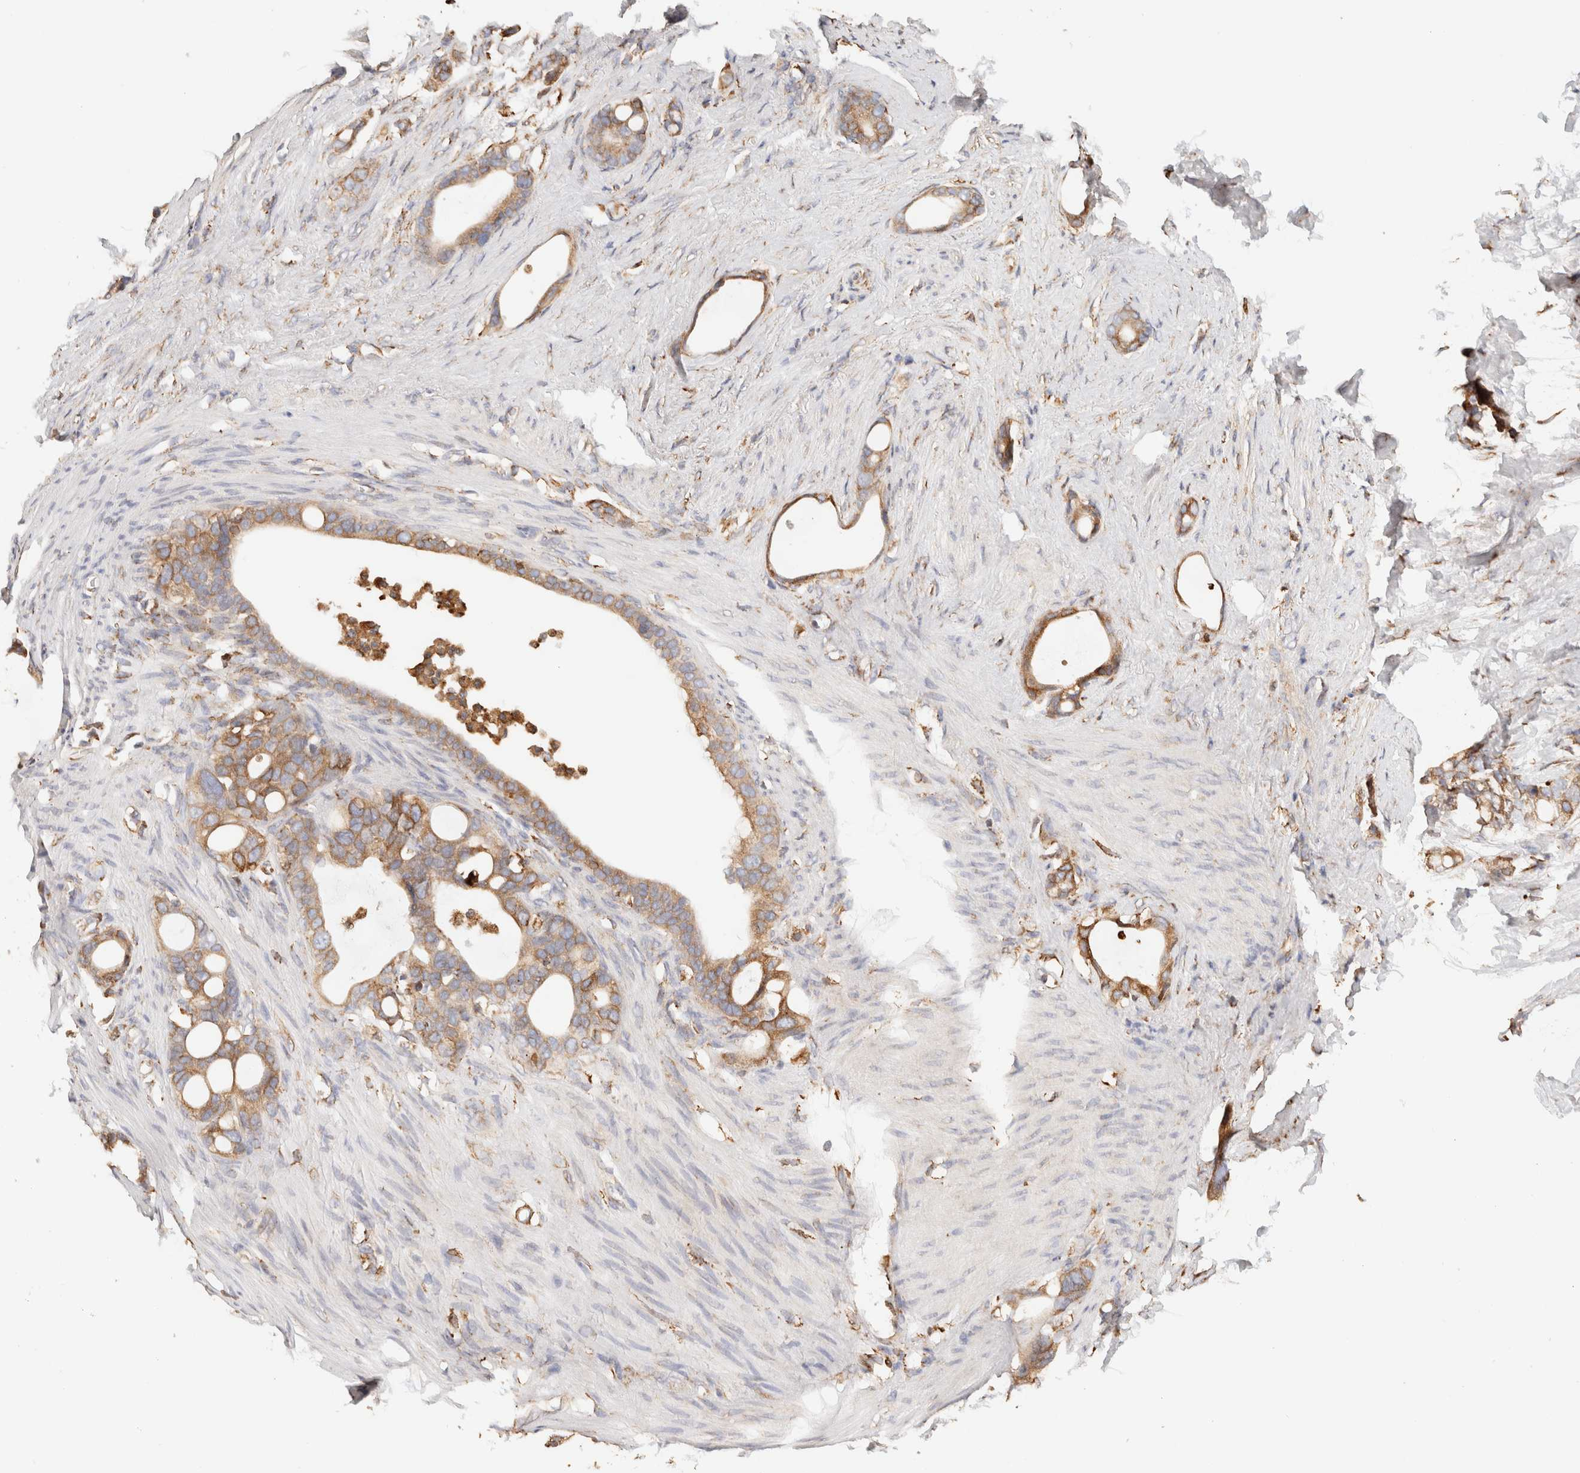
{"staining": {"intensity": "moderate", "quantity": ">75%", "location": "cytoplasmic/membranous"}, "tissue": "stomach cancer", "cell_type": "Tumor cells", "image_type": "cancer", "snomed": [{"axis": "morphology", "description": "Adenocarcinoma, NOS"}, {"axis": "topography", "description": "Stomach"}], "caption": "Immunohistochemical staining of stomach cancer displays moderate cytoplasmic/membranous protein expression in about >75% of tumor cells.", "gene": "FER", "patient": {"sex": "female", "age": 75}}